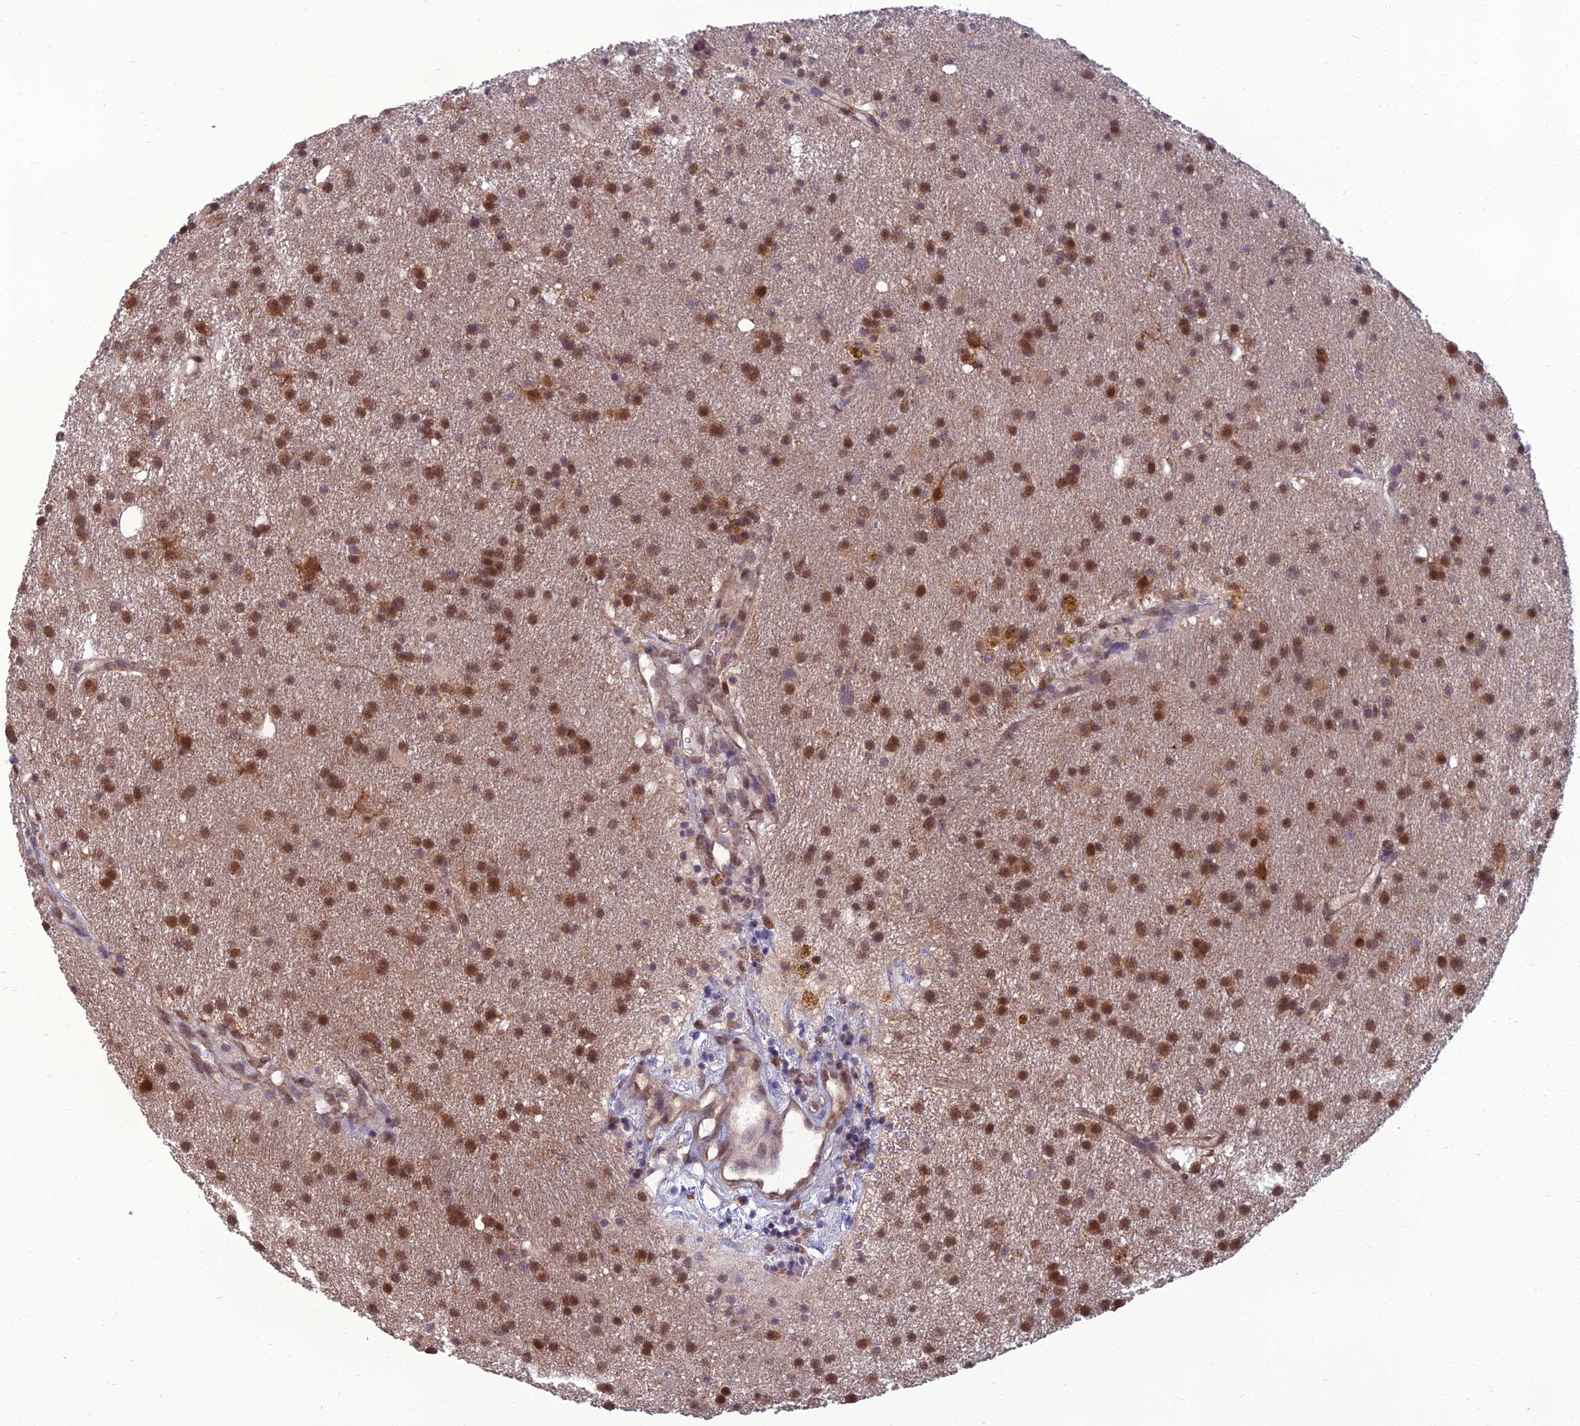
{"staining": {"intensity": "moderate", "quantity": ">75%", "location": "cytoplasmic/membranous,nuclear"}, "tissue": "glioma", "cell_type": "Tumor cells", "image_type": "cancer", "snomed": [{"axis": "morphology", "description": "Glioma, malignant, High grade"}, {"axis": "topography", "description": "Brain"}], "caption": "Glioma was stained to show a protein in brown. There is medium levels of moderate cytoplasmic/membranous and nuclear positivity in approximately >75% of tumor cells.", "gene": "NR4A3", "patient": {"sex": "male", "age": 77}}